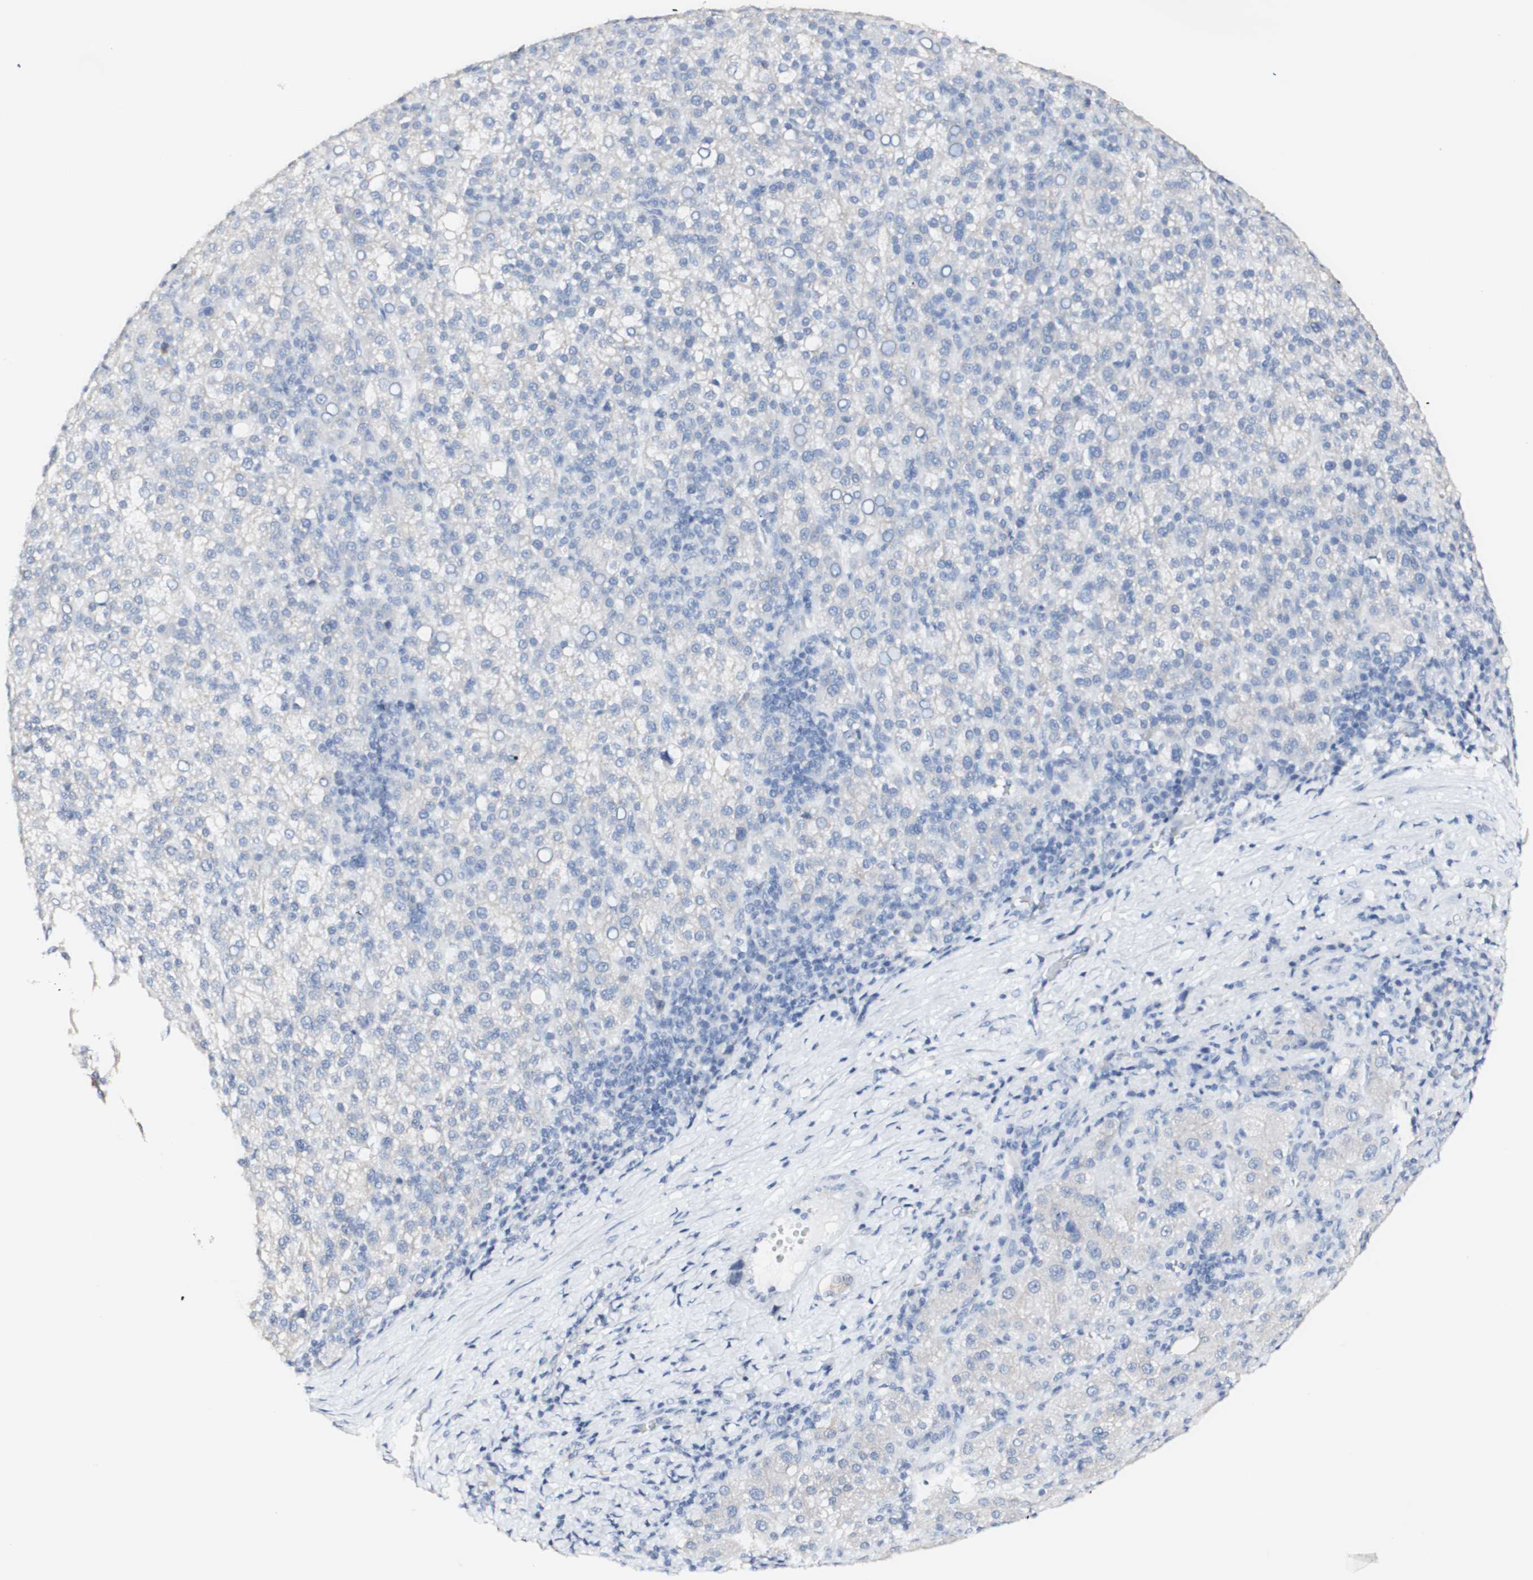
{"staining": {"intensity": "negative", "quantity": "none", "location": "none"}, "tissue": "liver cancer", "cell_type": "Tumor cells", "image_type": "cancer", "snomed": [{"axis": "morphology", "description": "Carcinoma, Hepatocellular, NOS"}, {"axis": "topography", "description": "Liver"}], "caption": "Human hepatocellular carcinoma (liver) stained for a protein using immunohistochemistry (IHC) exhibits no staining in tumor cells.", "gene": "DSC2", "patient": {"sex": "female", "age": 58}}